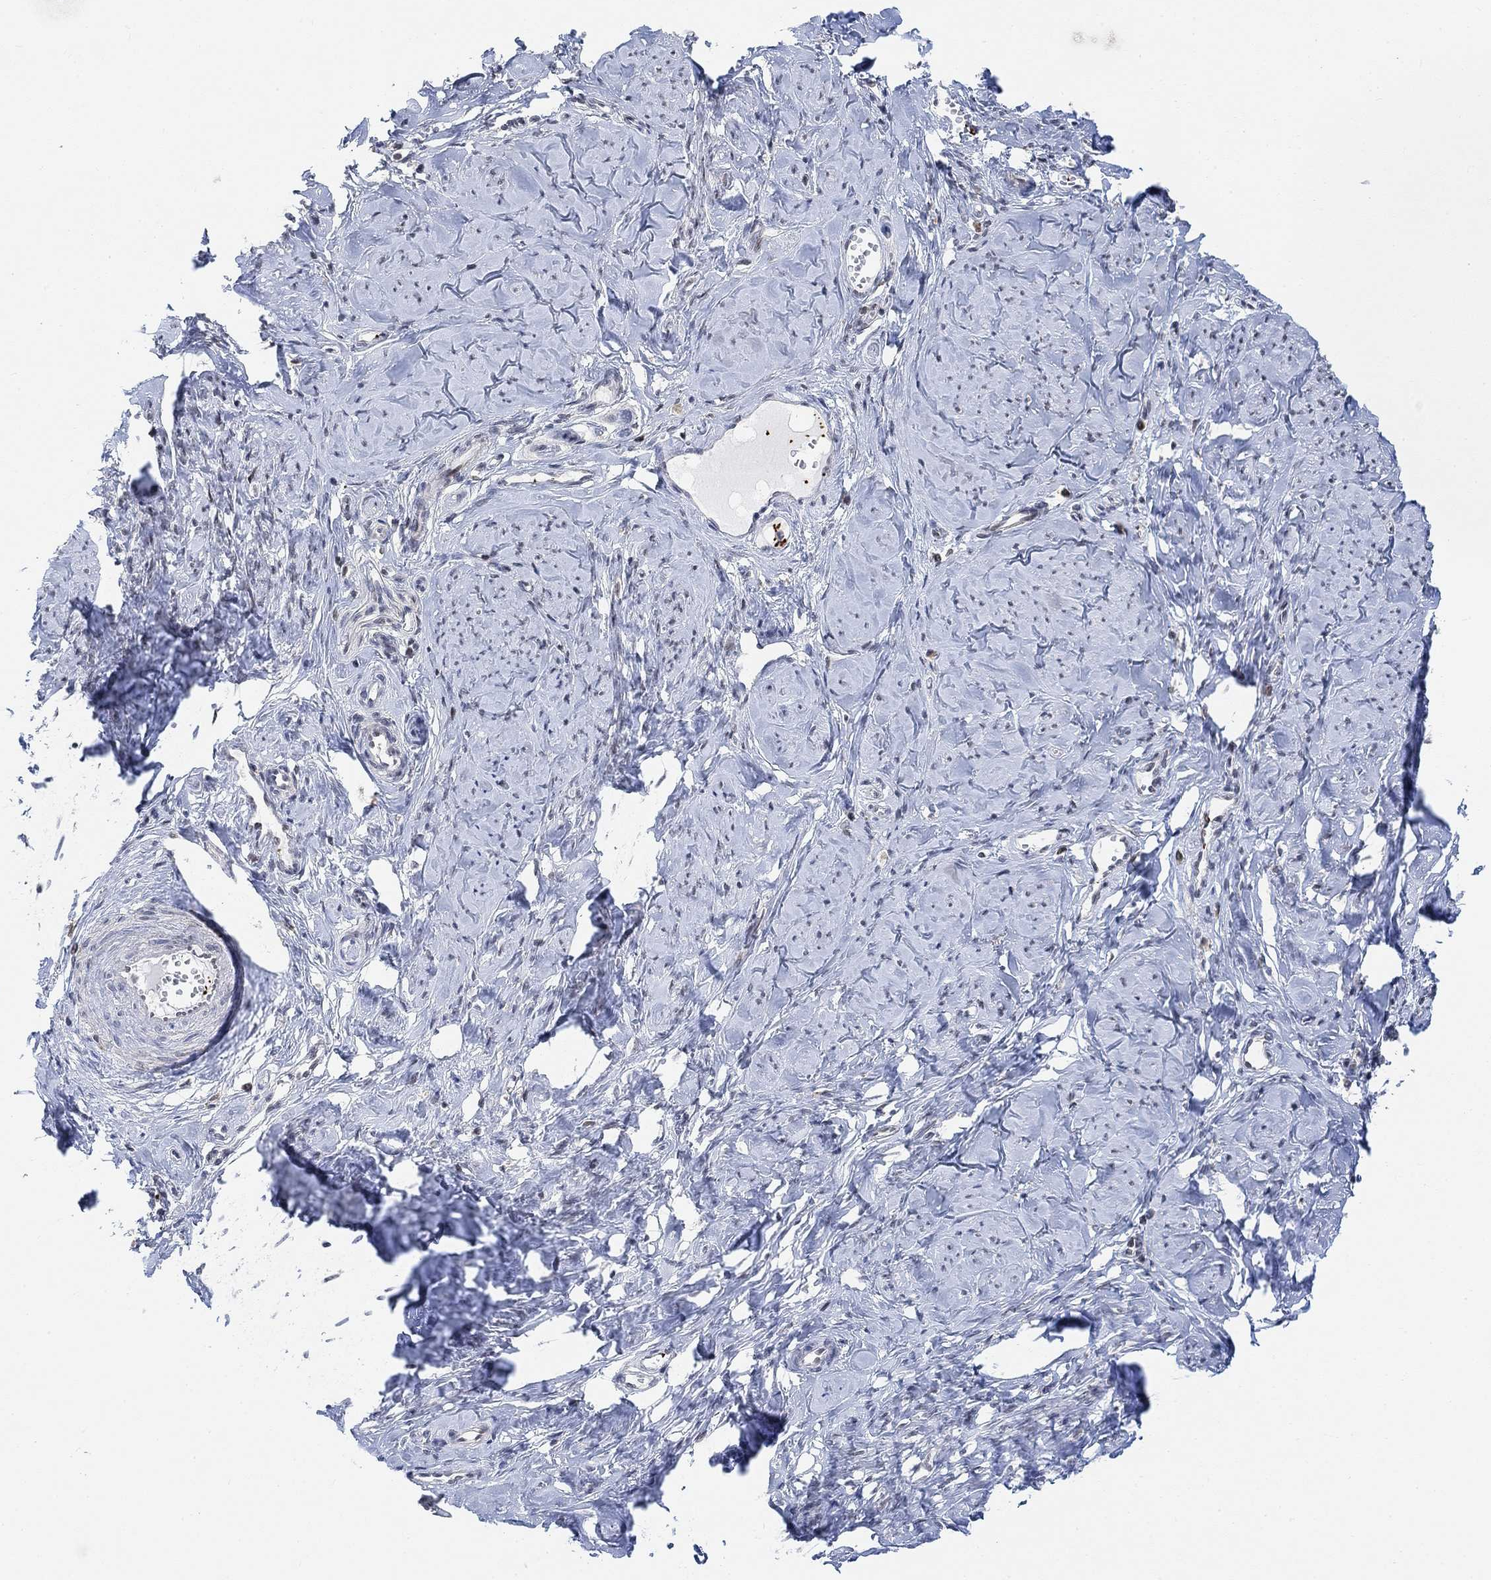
{"staining": {"intensity": "negative", "quantity": "none", "location": "none"}, "tissue": "smooth muscle", "cell_type": "Smooth muscle cells", "image_type": "normal", "snomed": [{"axis": "morphology", "description": "Normal tissue, NOS"}, {"axis": "topography", "description": "Smooth muscle"}], "caption": "Smooth muscle cells are negative for protein expression in normal human smooth muscle. (Stains: DAB (3,3'-diaminobenzidine) IHC with hematoxylin counter stain, Microscopy: brightfield microscopy at high magnification).", "gene": "PWWP2B", "patient": {"sex": "female", "age": 48}}